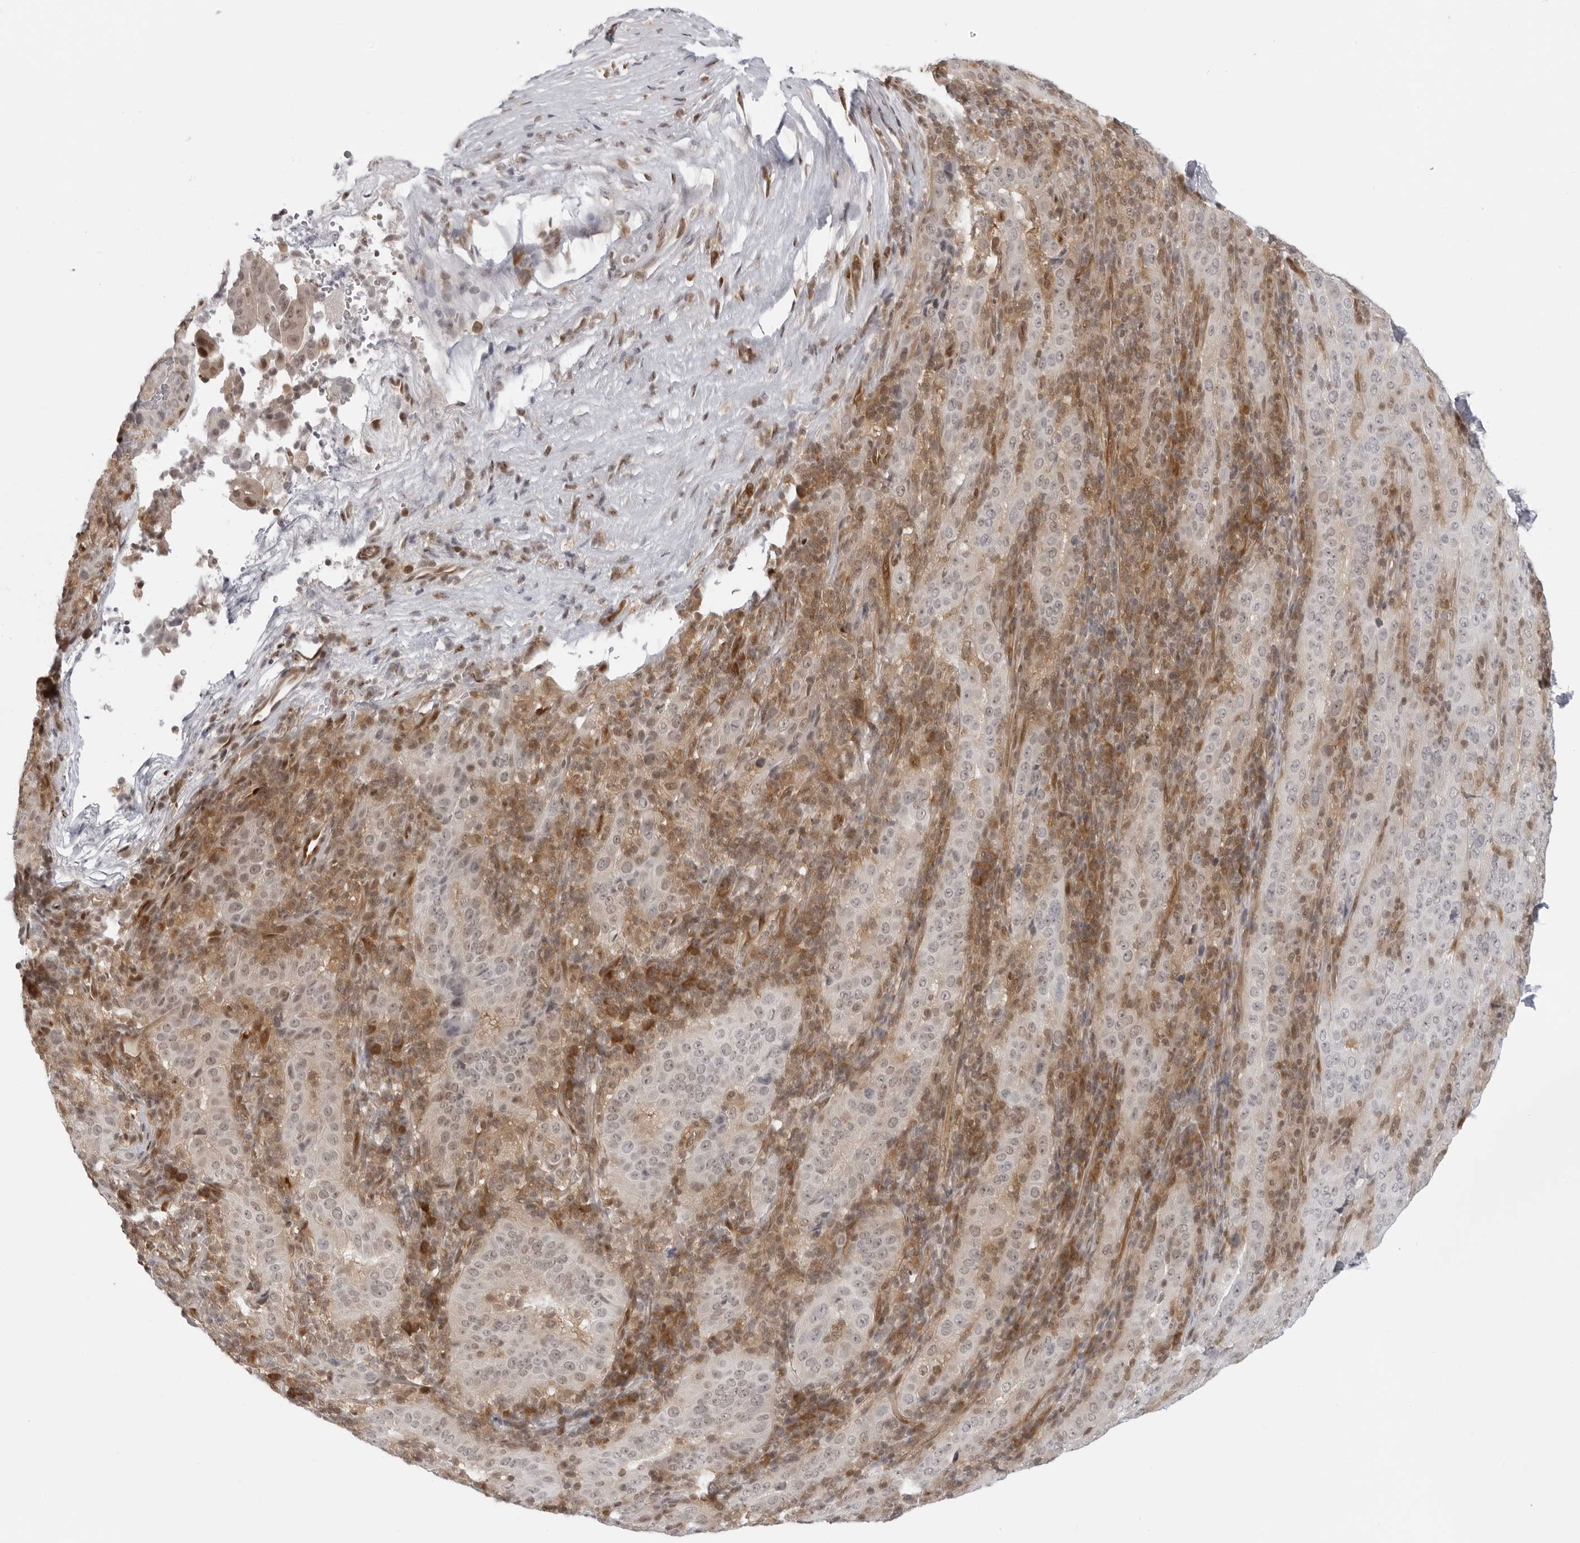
{"staining": {"intensity": "negative", "quantity": "none", "location": "none"}, "tissue": "pancreatic cancer", "cell_type": "Tumor cells", "image_type": "cancer", "snomed": [{"axis": "morphology", "description": "Adenocarcinoma, NOS"}, {"axis": "topography", "description": "Pancreas"}], "caption": "An IHC histopathology image of pancreatic adenocarcinoma is shown. There is no staining in tumor cells of pancreatic adenocarcinoma.", "gene": "CASP7", "patient": {"sex": "male", "age": 63}}